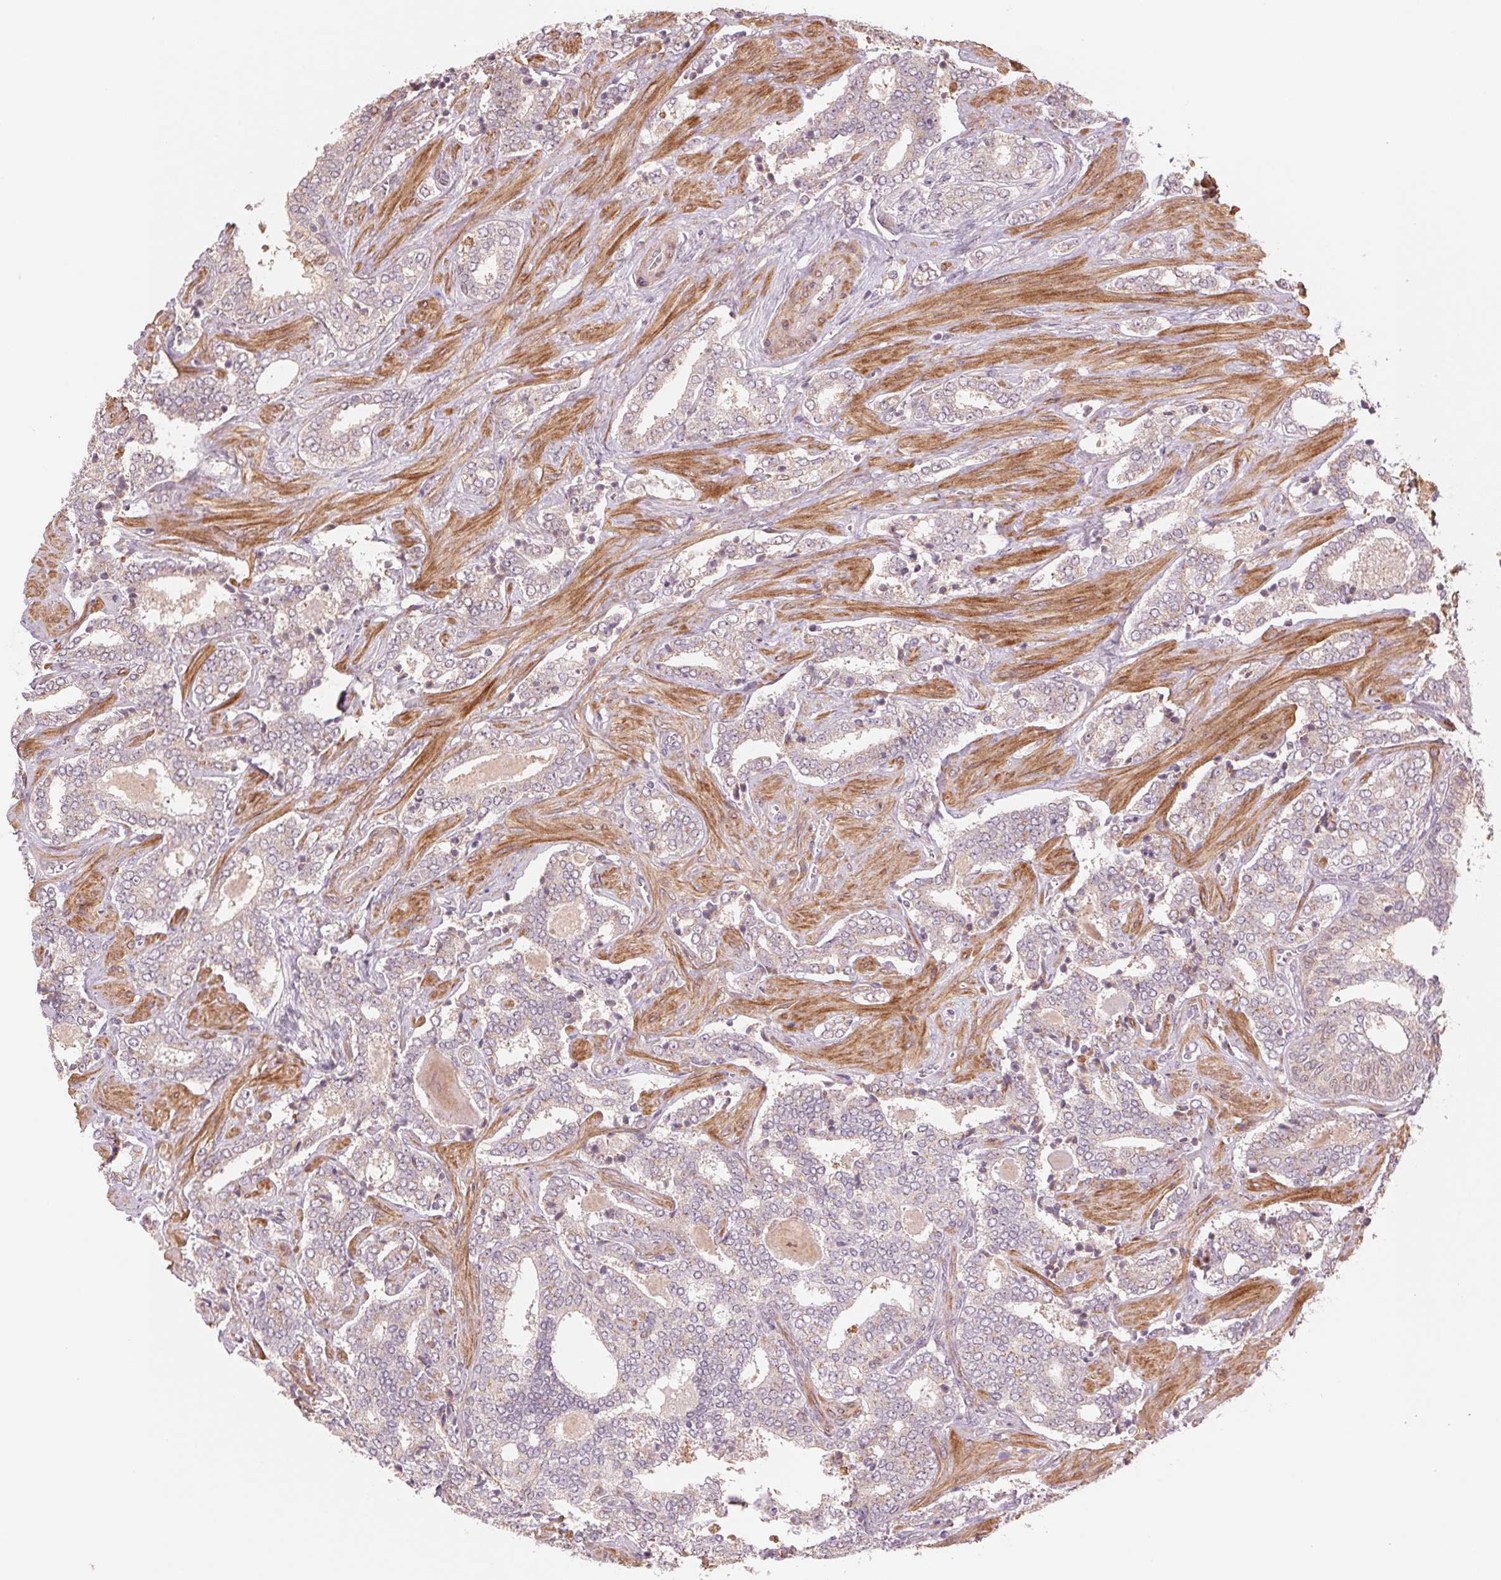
{"staining": {"intensity": "weak", "quantity": "<25%", "location": "cytoplasmic/membranous"}, "tissue": "prostate cancer", "cell_type": "Tumor cells", "image_type": "cancer", "snomed": [{"axis": "morphology", "description": "Adenocarcinoma, High grade"}, {"axis": "topography", "description": "Prostate"}], "caption": "This is a image of IHC staining of high-grade adenocarcinoma (prostate), which shows no positivity in tumor cells. Brightfield microscopy of immunohistochemistry stained with DAB (brown) and hematoxylin (blue), captured at high magnification.", "gene": "PPIA", "patient": {"sex": "male", "age": 60}}